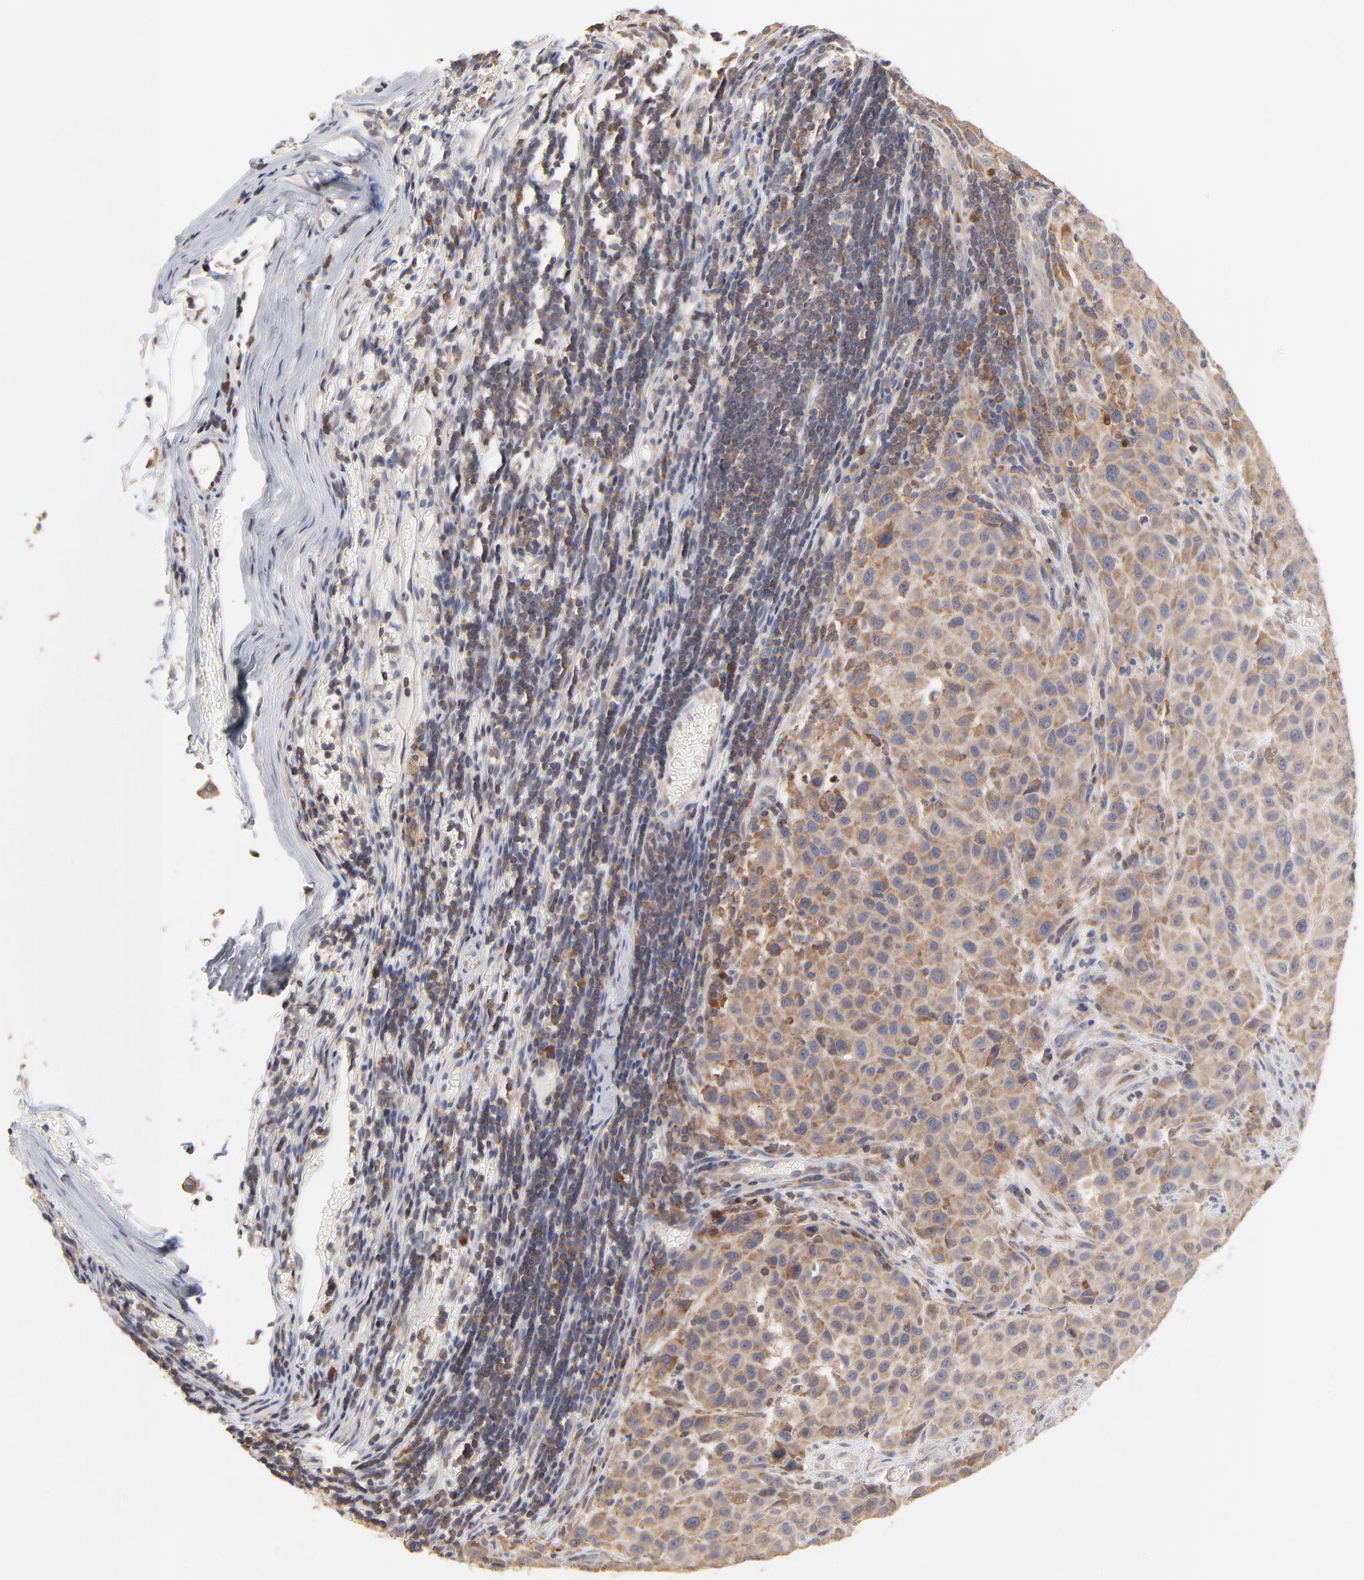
{"staining": {"intensity": "moderate", "quantity": ">75%", "location": "cytoplasmic/membranous"}, "tissue": "melanoma", "cell_type": "Tumor cells", "image_type": "cancer", "snomed": [{"axis": "morphology", "description": "Malignant melanoma, Metastatic site"}, {"axis": "topography", "description": "Lymph node"}], "caption": "IHC histopathology image of human malignant melanoma (metastatic site) stained for a protein (brown), which exhibits medium levels of moderate cytoplasmic/membranous positivity in about >75% of tumor cells.", "gene": "RNF213", "patient": {"sex": "male", "age": 61}}